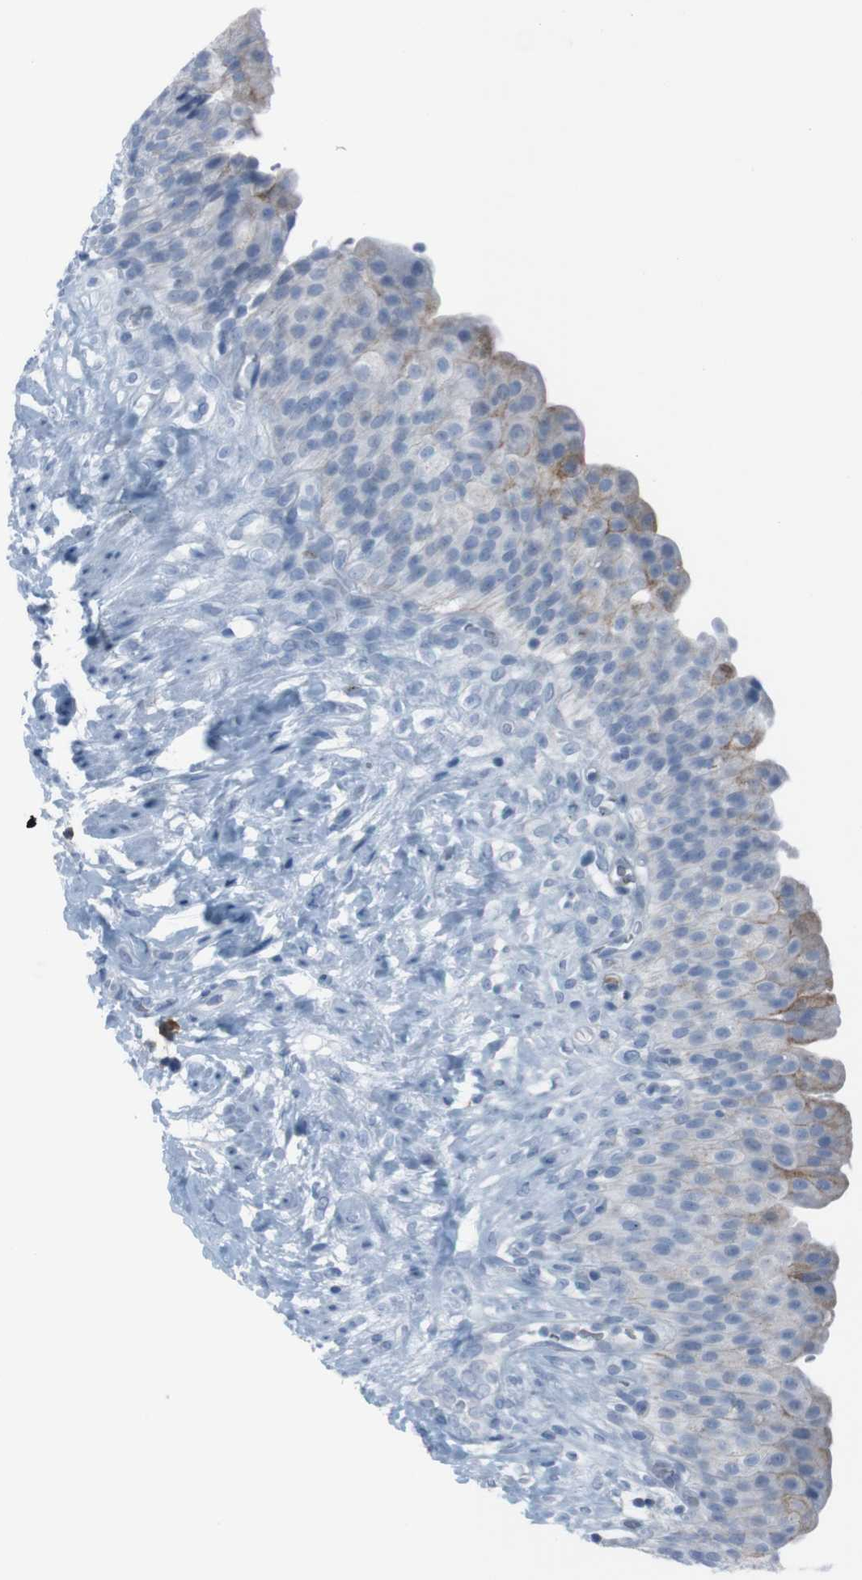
{"staining": {"intensity": "strong", "quantity": "<25%", "location": "cytoplasmic/membranous"}, "tissue": "urinary bladder", "cell_type": "Urothelial cells", "image_type": "normal", "snomed": [{"axis": "morphology", "description": "Normal tissue, NOS"}, {"axis": "topography", "description": "Urinary bladder"}], "caption": "Urothelial cells display strong cytoplasmic/membranous staining in approximately <25% of cells in unremarkable urinary bladder. Nuclei are stained in blue.", "gene": "ST6GAL1", "patient": {"sex": "female", "age": 79}}